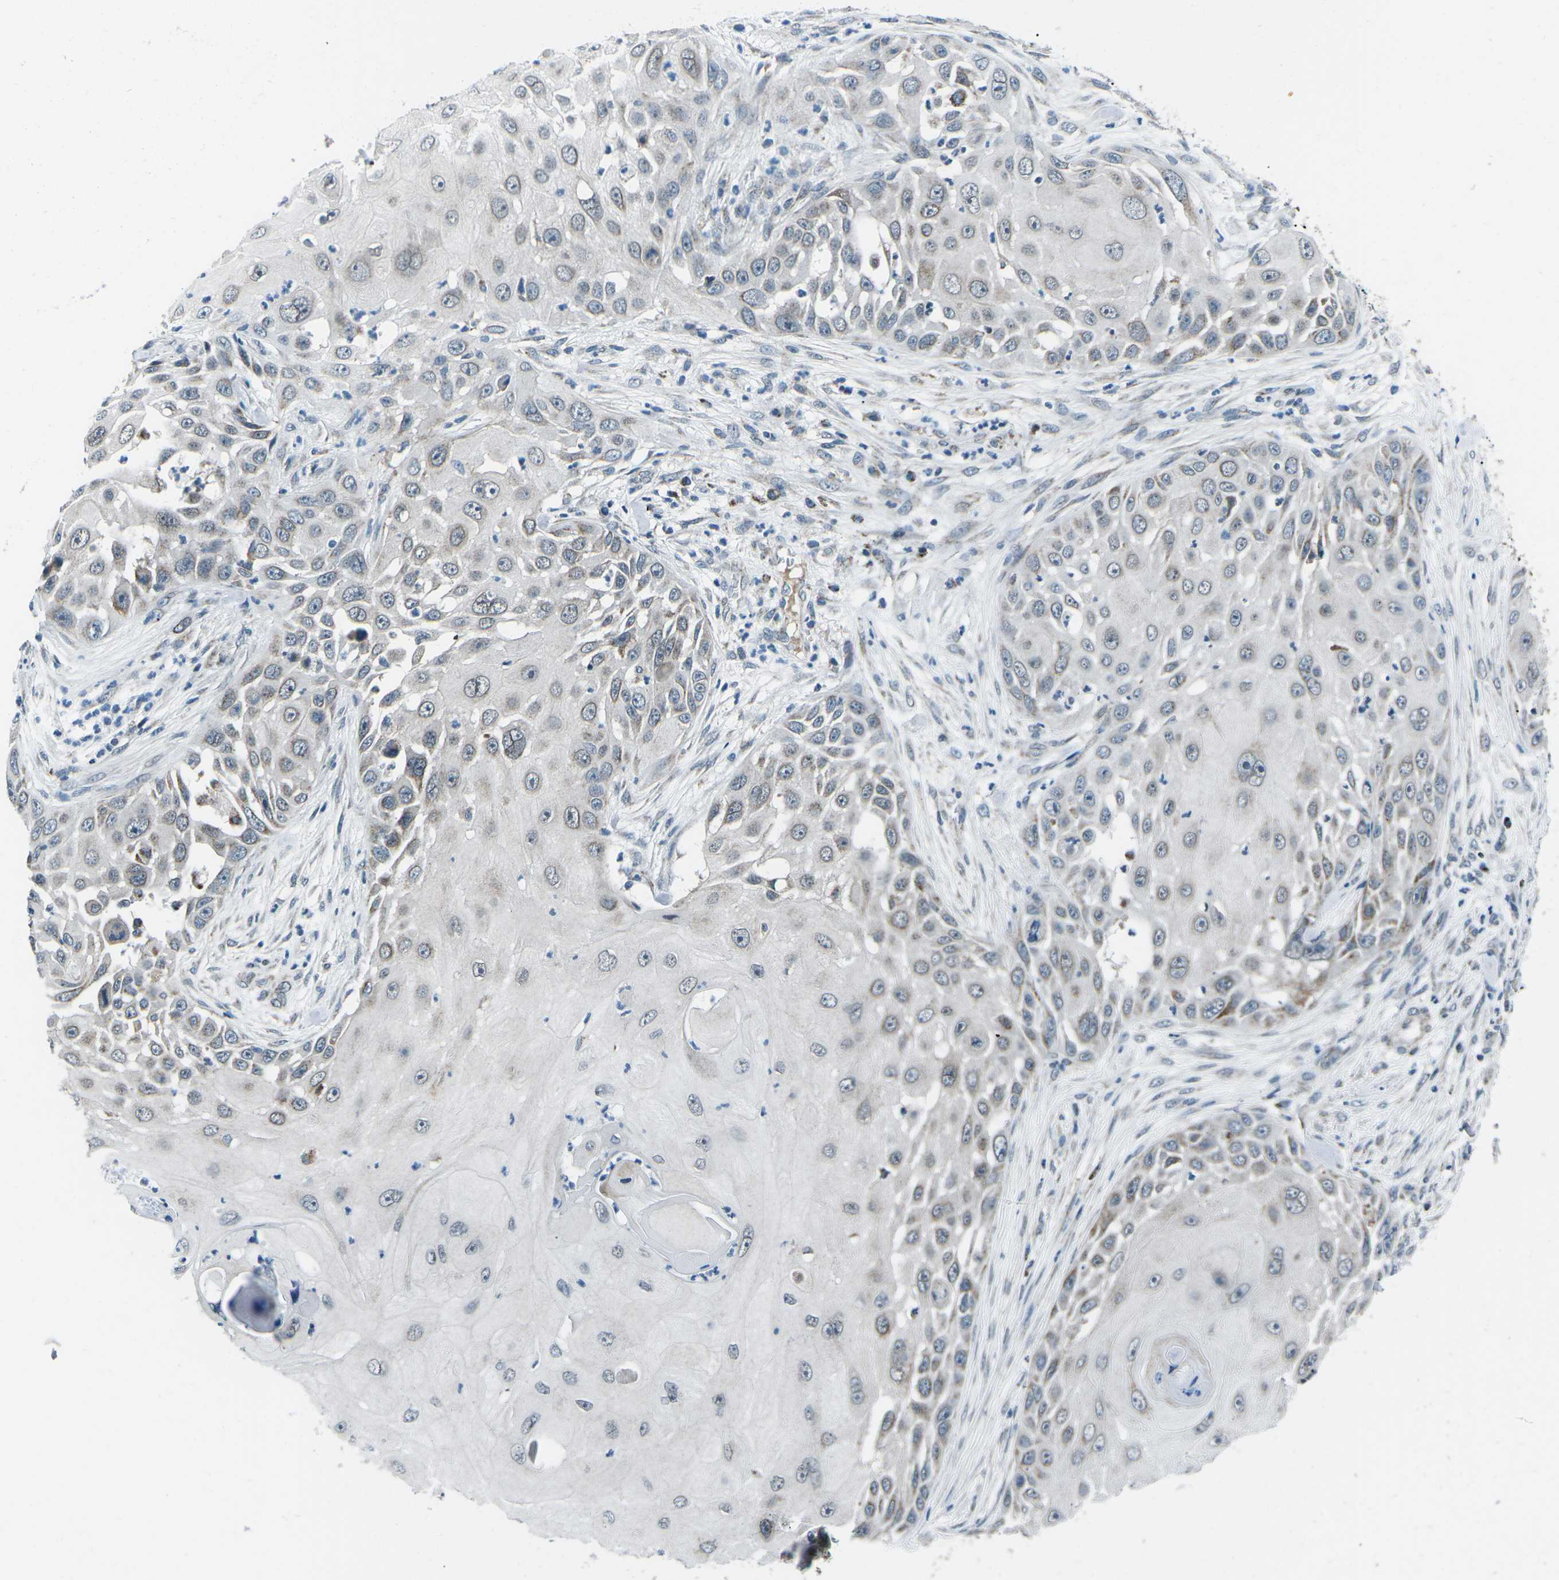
{"staining": {"intensity": "weak", "quantity": "<25%", "location": "cytoplasmic/membranous"}, "tissue": "skin cancer", "cell_type": "Tumor cells", "image_type": "cancer", "snomed": [{"axis": "morphology", "description": "Squamous cell carcinoma, NOS"}, {"axis": "topography", "description": "Skin"}], "caption": "The photomicrograph shows no staining of tumor cells in skin squamous cell carcinoma. (Brightfield microscopy of DAB (3,3'-diaminobenzidine) IHC at high magnification).", "gene": "RFESD", "patient": {"sex": "female", "age": 44}}